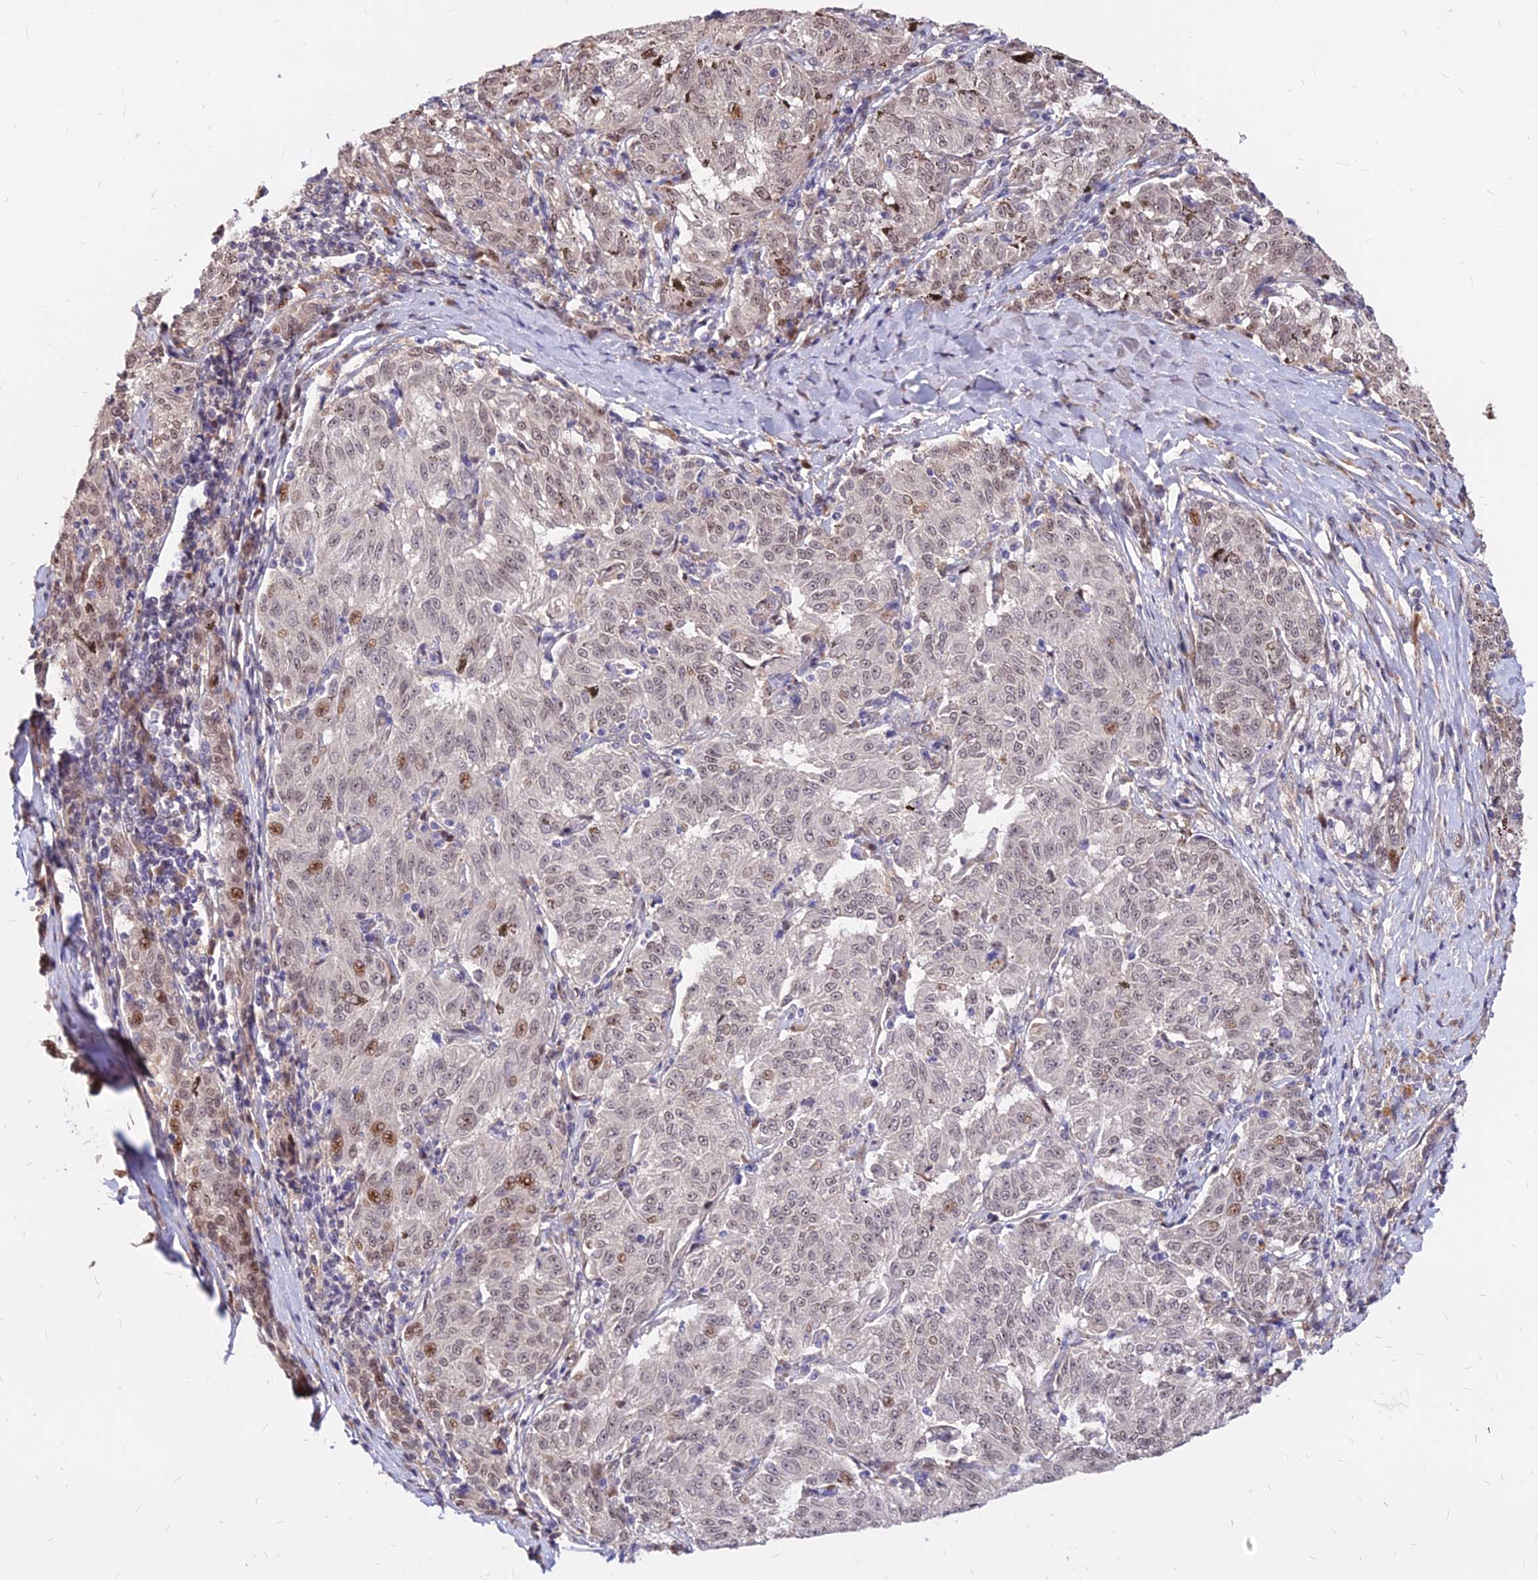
{"staining": {"intensity": "moderate", "quantity": "<25%", "location": "nuclear"}, "tissue": "melanoma", "cell_type": "Tumor cells", "image_type": "cancer", "snomed": [{"axis": "morphology", "description": "Malignant melanoma, NOS"}, {"axis": "topography", "description": "Skin"}], "caption": "This is a photomicrograph of immunohistochemistry staining of melanoma, which shows moderate expression in the nuclear of tumor cells.", "gene": "C11orf68", "patient": {"sex": "female", "age": 72}}